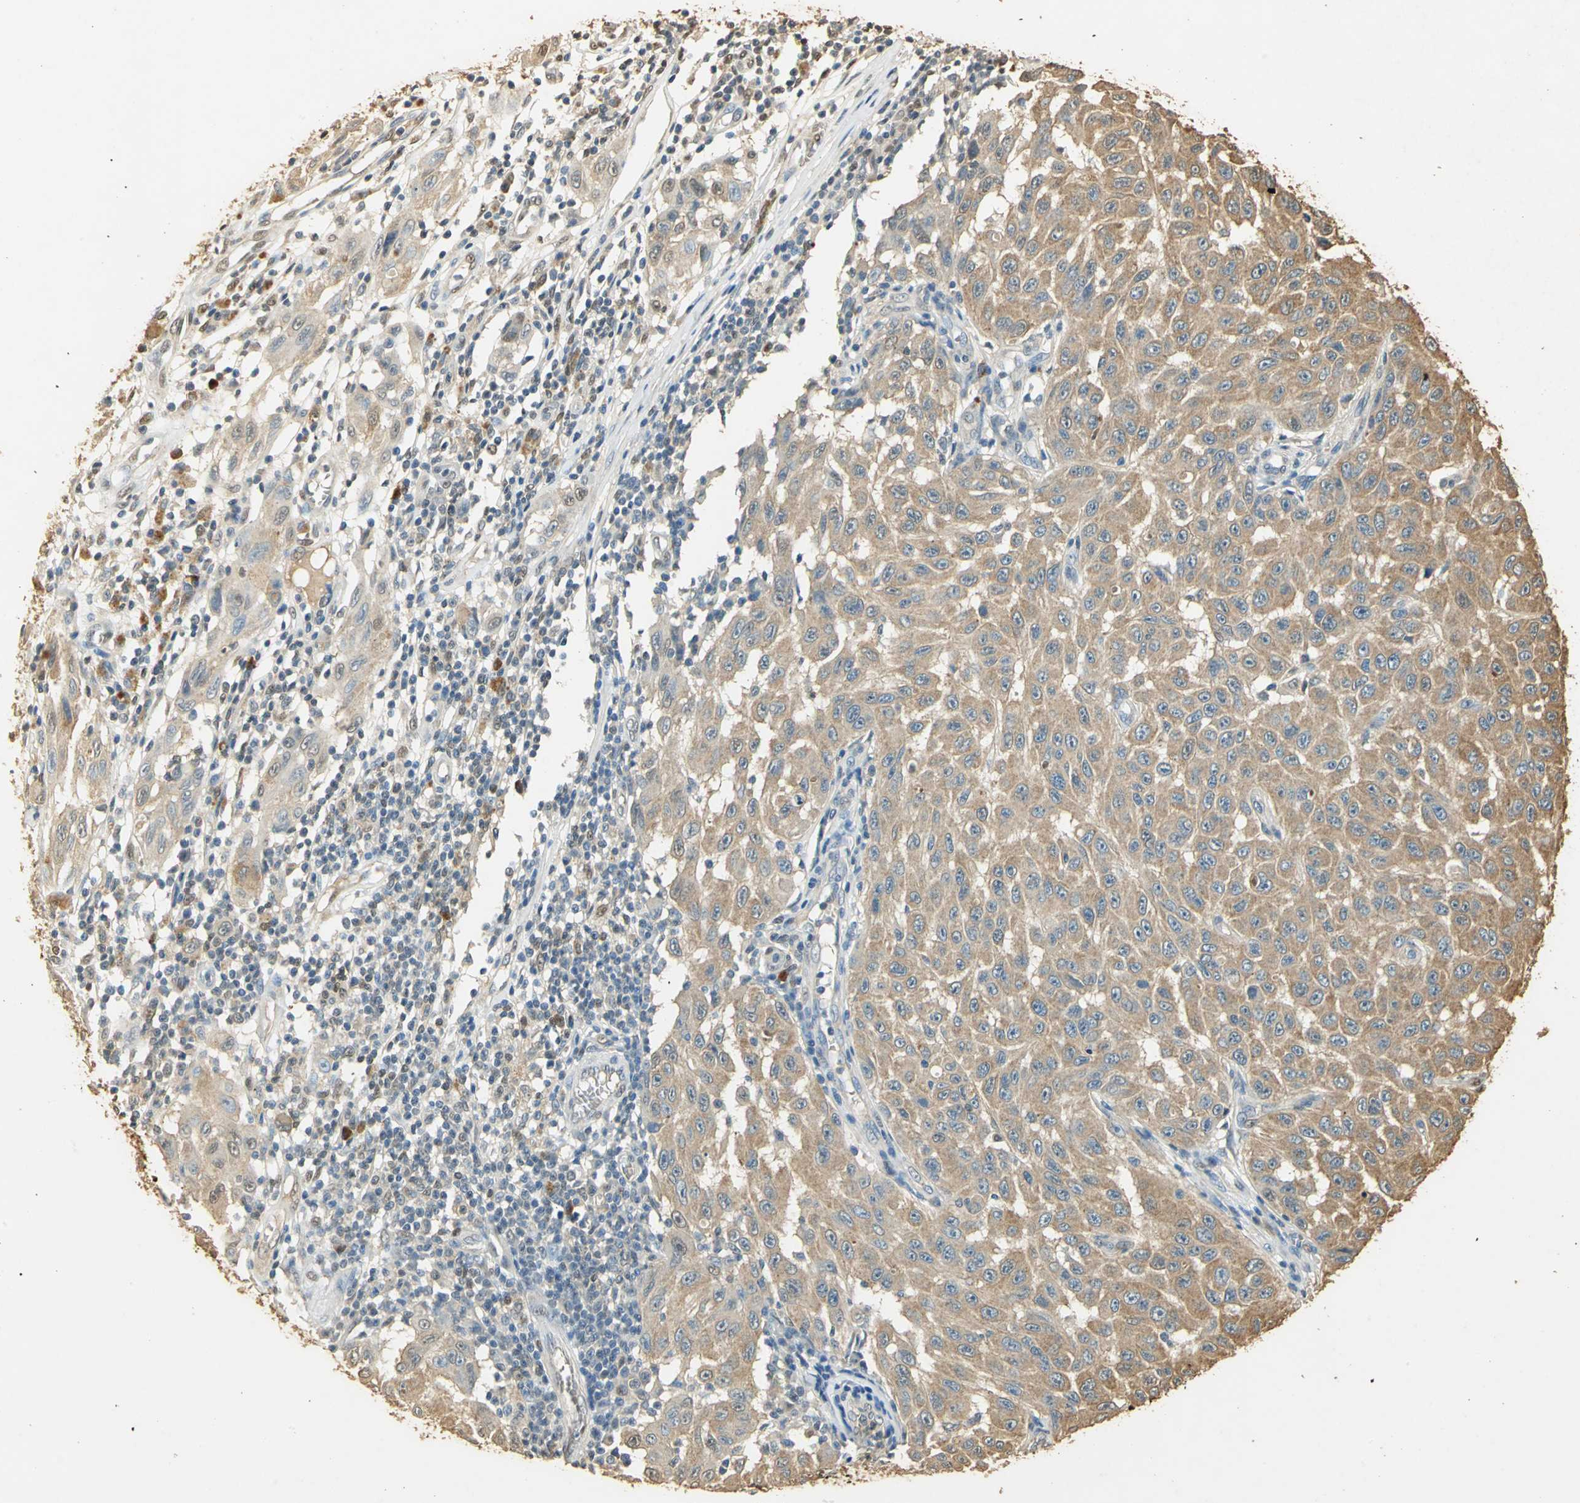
{"staining": {"intensity": "moderate", "quantity": ">75%", "location": "cytoplasmic/membranous"}, "tissue": "melanoma", "cell_type": "Tumor cells", "image_type": "cancer", "snomed": [{"axis": "morphology", "description": "Malignant melanoma, NOS"}, {"axis": "topography", "description": "Skin"}], "caption": "Melanoma was stained to show a protein in brown. There is medium levels of moderate cytoplasmic/membranous expression in approximately >75% of tumor cells. (IHC, brightfield microscopy, high magnification).", "gene": "GAPDH", "patient": {"sex": "male", "age": 30}}